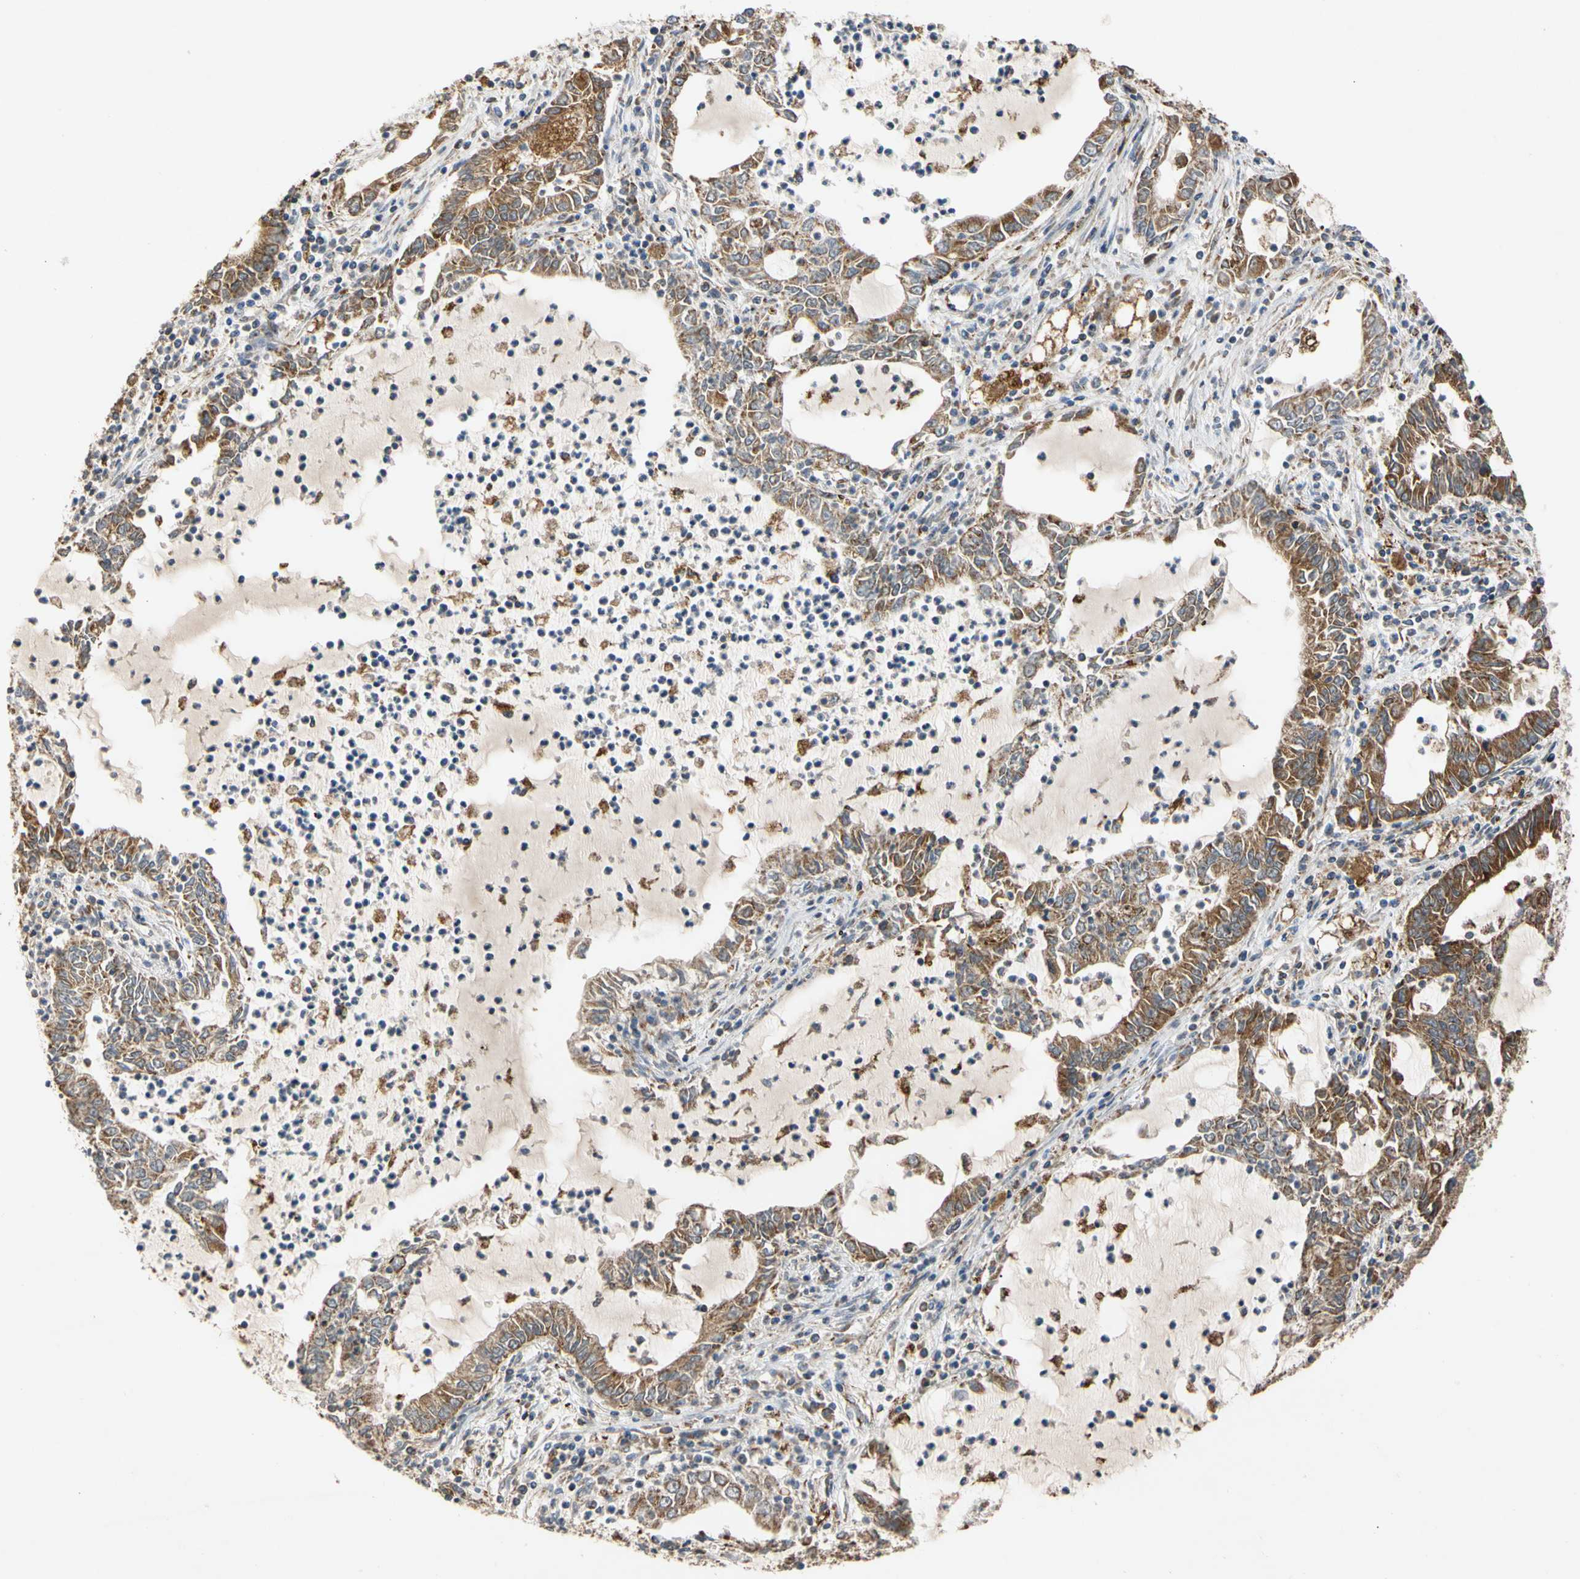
{"staining": {"intensity": "moderate", "quantity": ">75%", "location": "cytoplasmic/membranous"}, "tissue": "lung cancer", "cell_type": "Tumor cells", "image_type": "cancer", "snomed": [{"axis": "morphology", "description": "Adenocarcinoma, NOS"}, {"axis": "topography", "description": "Lung"}], "caption": "Approximately >75% of tumor cells in human adenocarcinoma (lung) show moderate cytoplasmic/membranous protein expression as visualized by brown immunohistochemical staining.", "gene": "GPD2", "patient": {"sex": "female", "age": 51}}